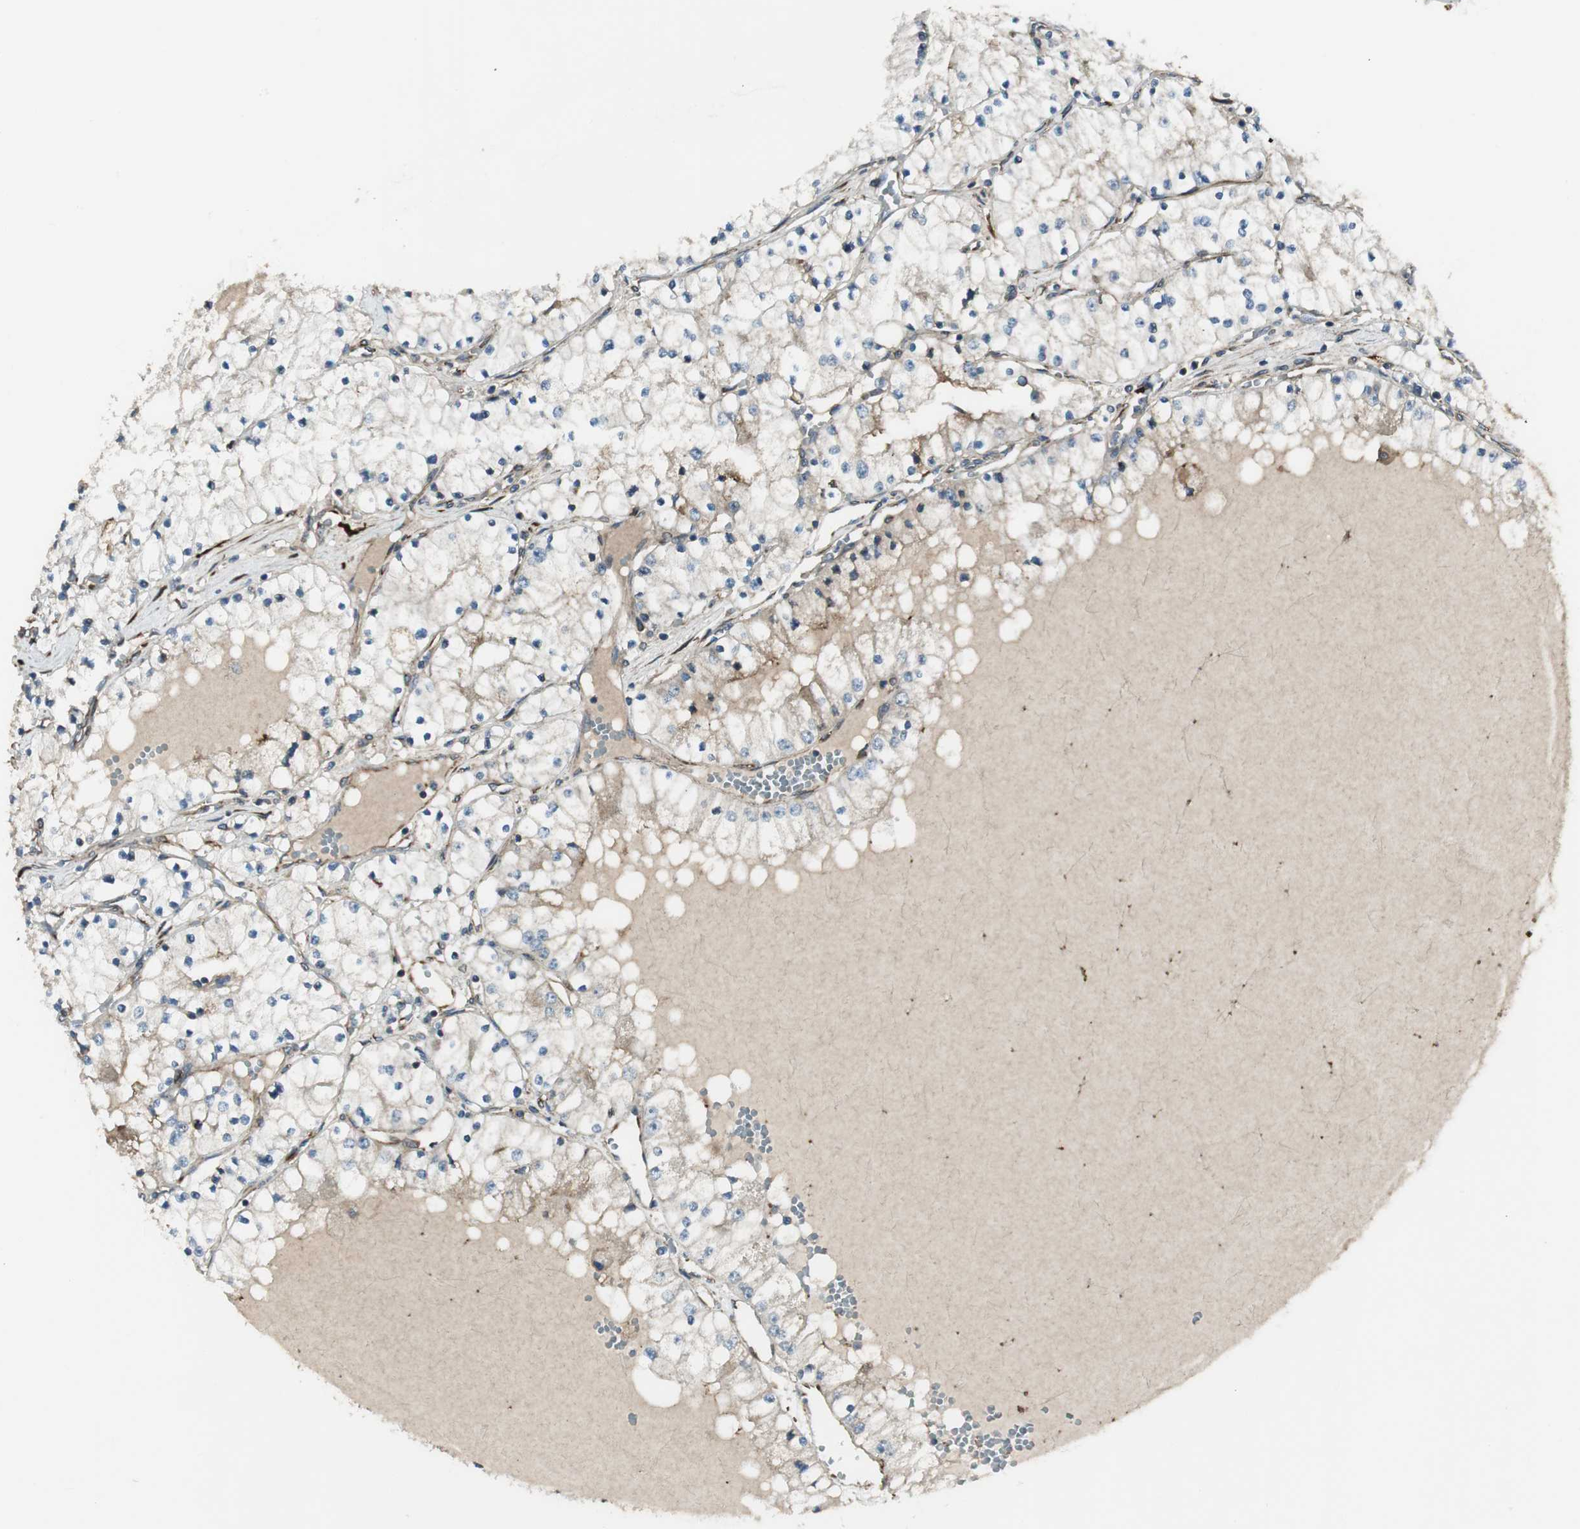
{"staining": {"intensity": "weak", "quantity": "<25%", "location": "cytoplasmic/membranous"}, "tissue": "renal cancer", "cell_type": "Tumor cells", "image_type": "cancer", "snomed": [{"axis": "morphology", "description": "Adenocarcinoma, NOS"}, {"axis": "topography", "description": "Kidney"}], "caption": "IHC image of neoplastic tissue: human renal cancer stained with DAB (3,3'-diaminobenzidine) exhibits no significant protein staining in tumor cells.", "gene": "PRKG1", "patient": {"sex": "male", "age": 68}}